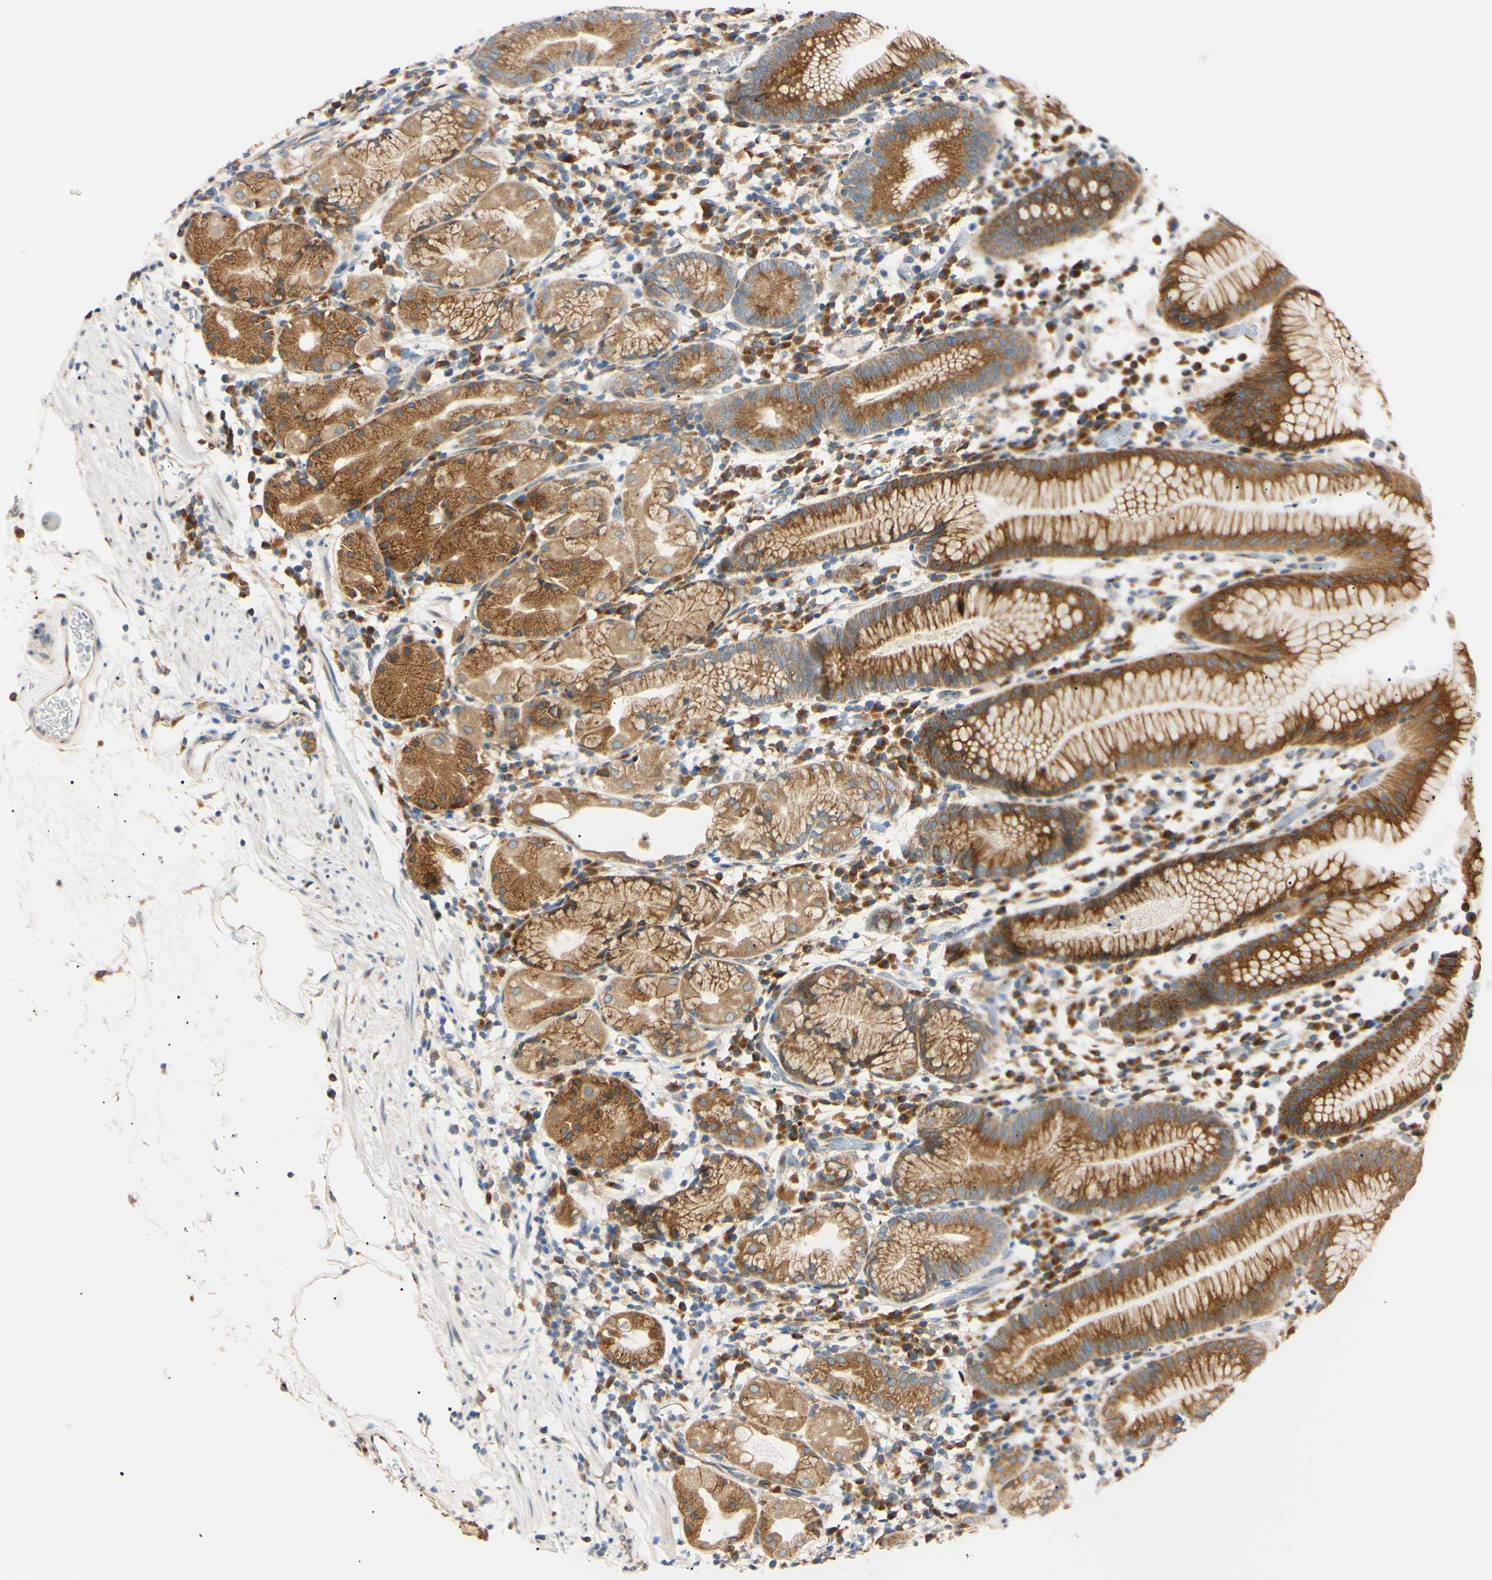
{"staining": {"intensity": "moderate", "quantity": ">75%", "location": "cytoplasmic/membranous"}, "tissue": "stomach", "cell_type": "Glandular cells", "image_type": "normal", "snomed": [{"axis": "morphology", "description": "Normal tissue, NOS"}, {"axis": "topography", "description": "Stomach"}, {"axis": "topography", "description": "Stomach, lower"}], "caption": "Immunohistochemical staining of benign human stomach shows >75% levels of moderate cytoplasmic/membranous protein staining in approximately >75% of glandular cells.", "gene": "IER3IP1", "patient": {"sex": "female", "age": 75}}